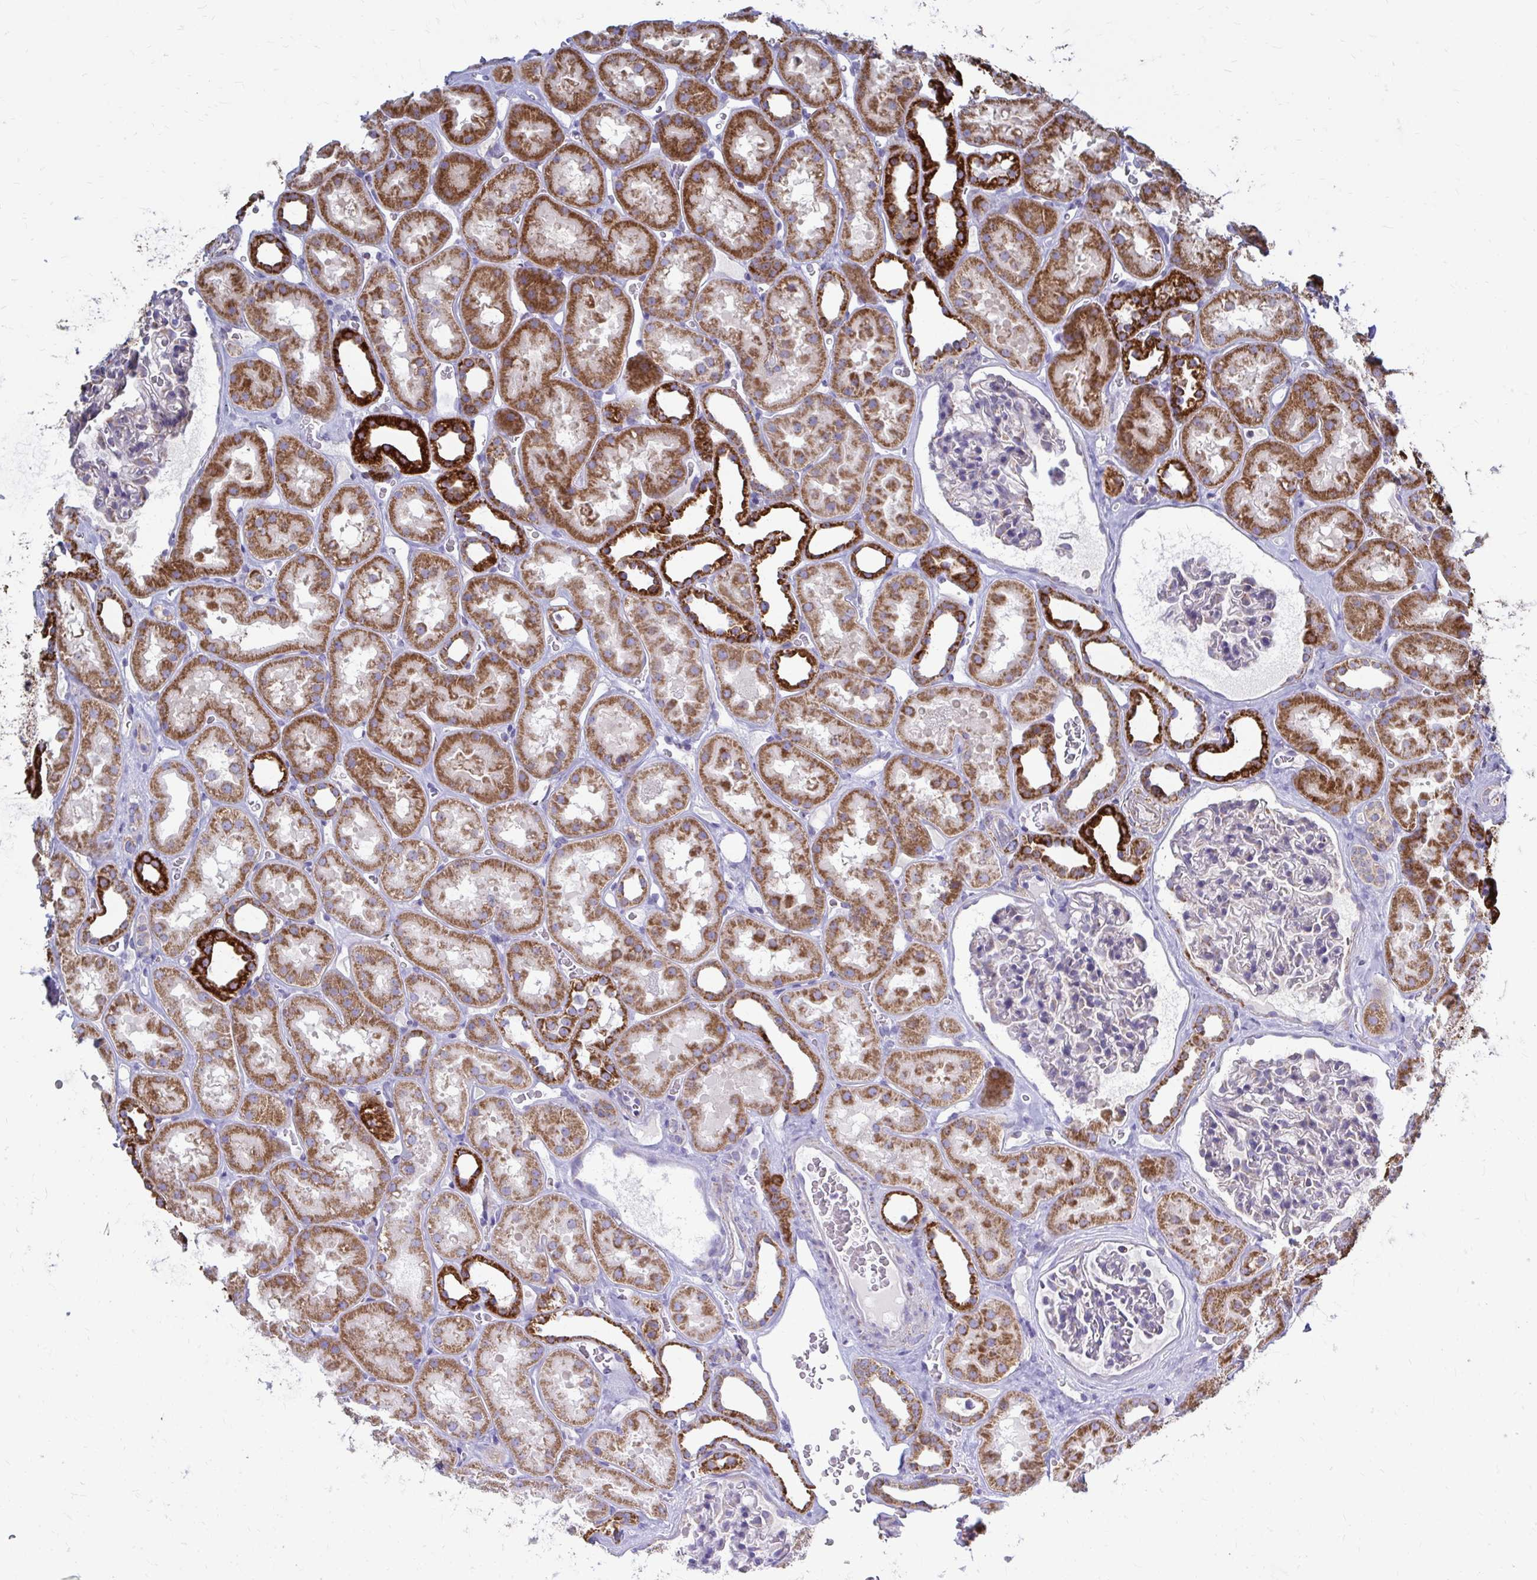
{"staining": {"intensity": "negative", "quantity": "none", "location": "none"}, "tissue": "kidney", "cell_type": "Cells in glomeruli", "image_type": "normal", "snomed": [{"axis": "morphology", "description": "Normal tissue, NOS"}, {"axis": "topography", "description": "Kidney"}], "caption": "Immunohistochemistry image of unremarkable kidney: human kidney stained with DAB exhibits no significant protein expression in cells in glomeruli.", "gene": "OR10R2", "patient": {"sex": "female", "age": 41}}